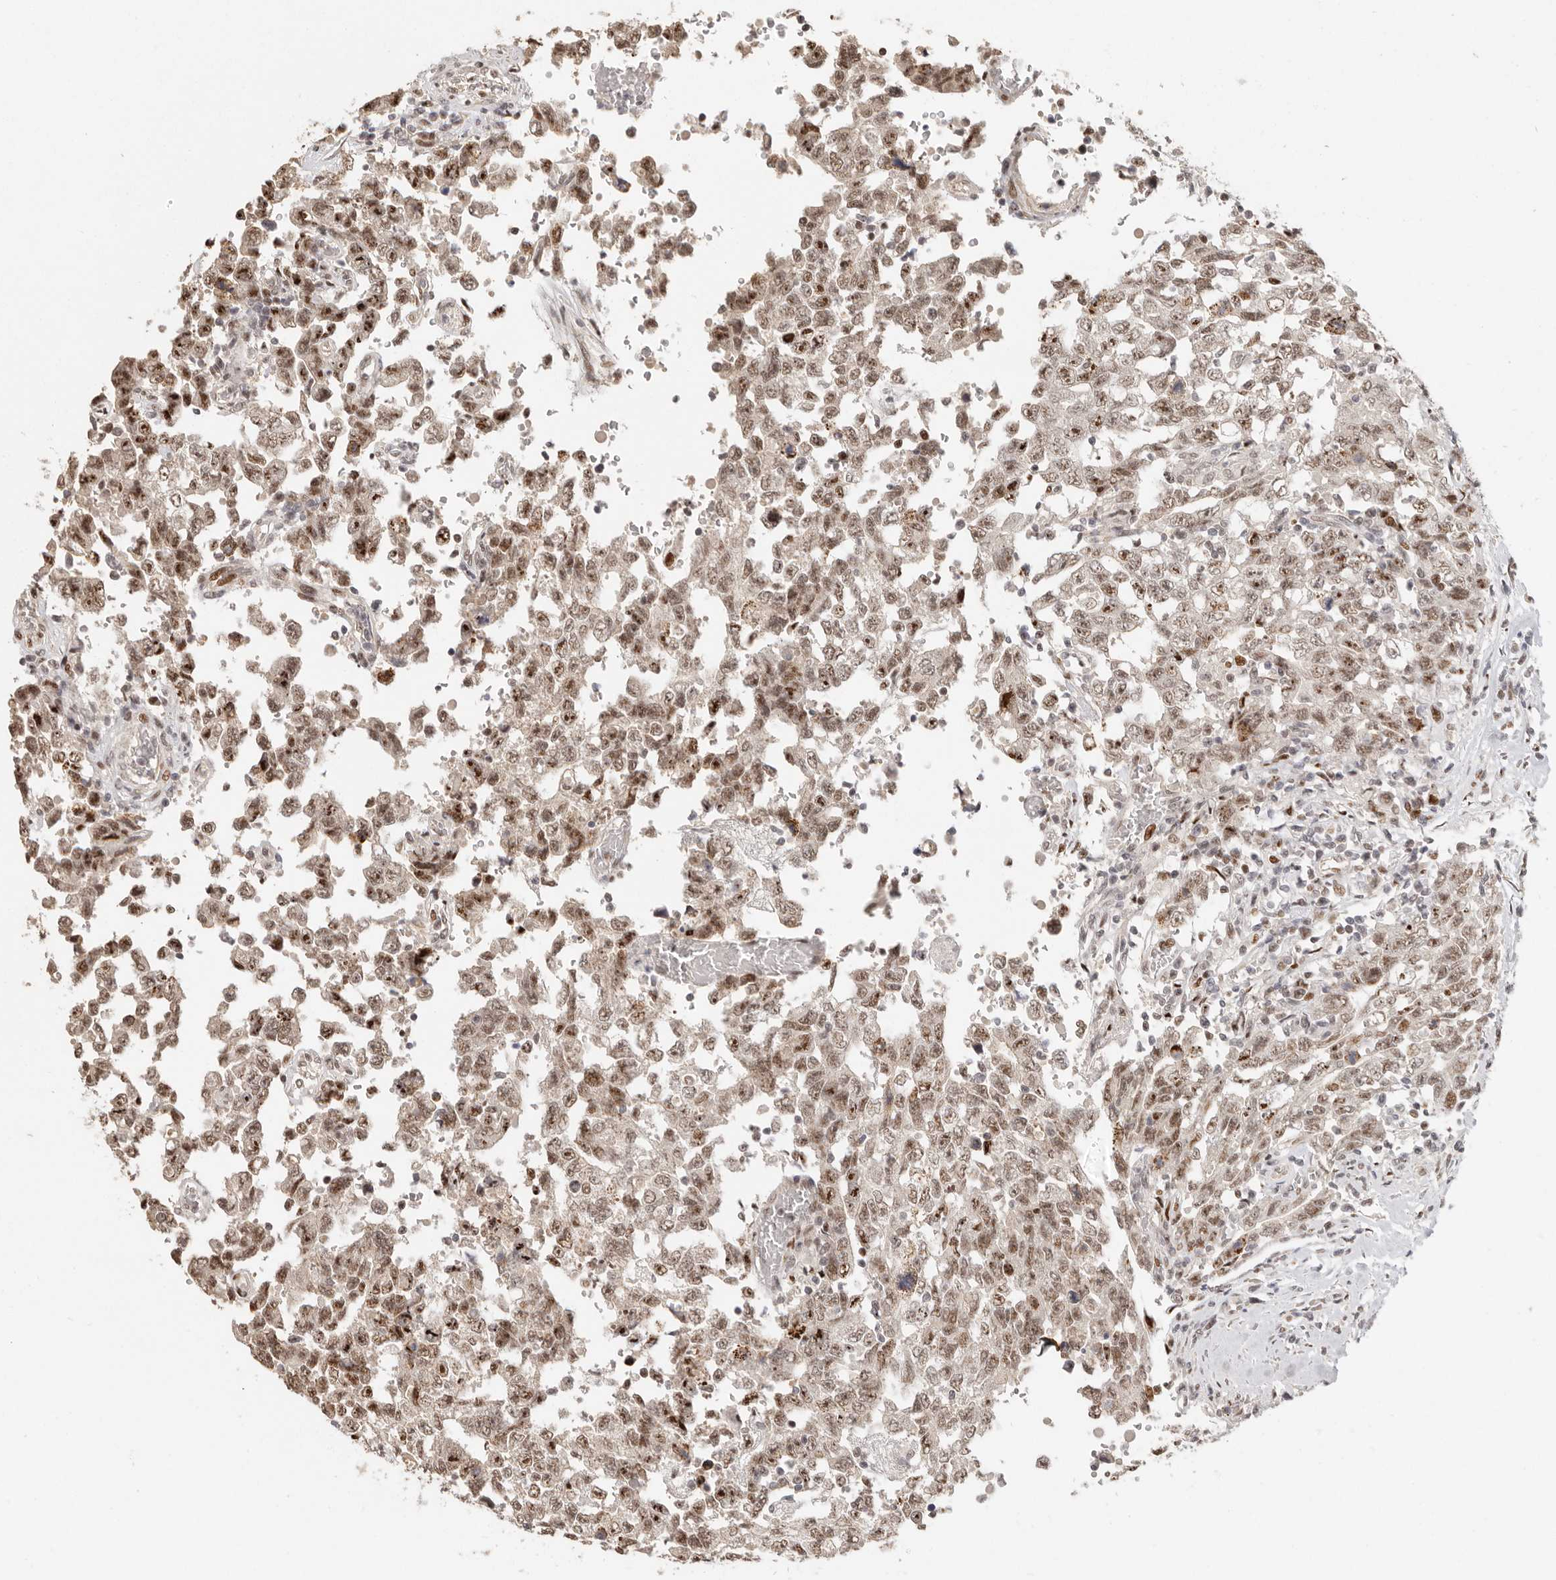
{"staining": {"intensity": "moderate", "quantity": ">75%", "location": "nuclear"}, "tissue": "testis cancer", "cell_type": "Tumor cells", "image_type": "cancer", "snomed": [{"axis": "morphology", "description": "Carcinoma, Embryonal, NOS"}, {"axis": "topography", "description": "Testis"}], "caption": "Testis embryonal carcinoma stained for a protein (brown) demonstrates moderate nuclear positive positivity in approximately >75% of tumor cells.", "gene": "GPBP1L1", "patient": {"sex": "male", "age": 26}}